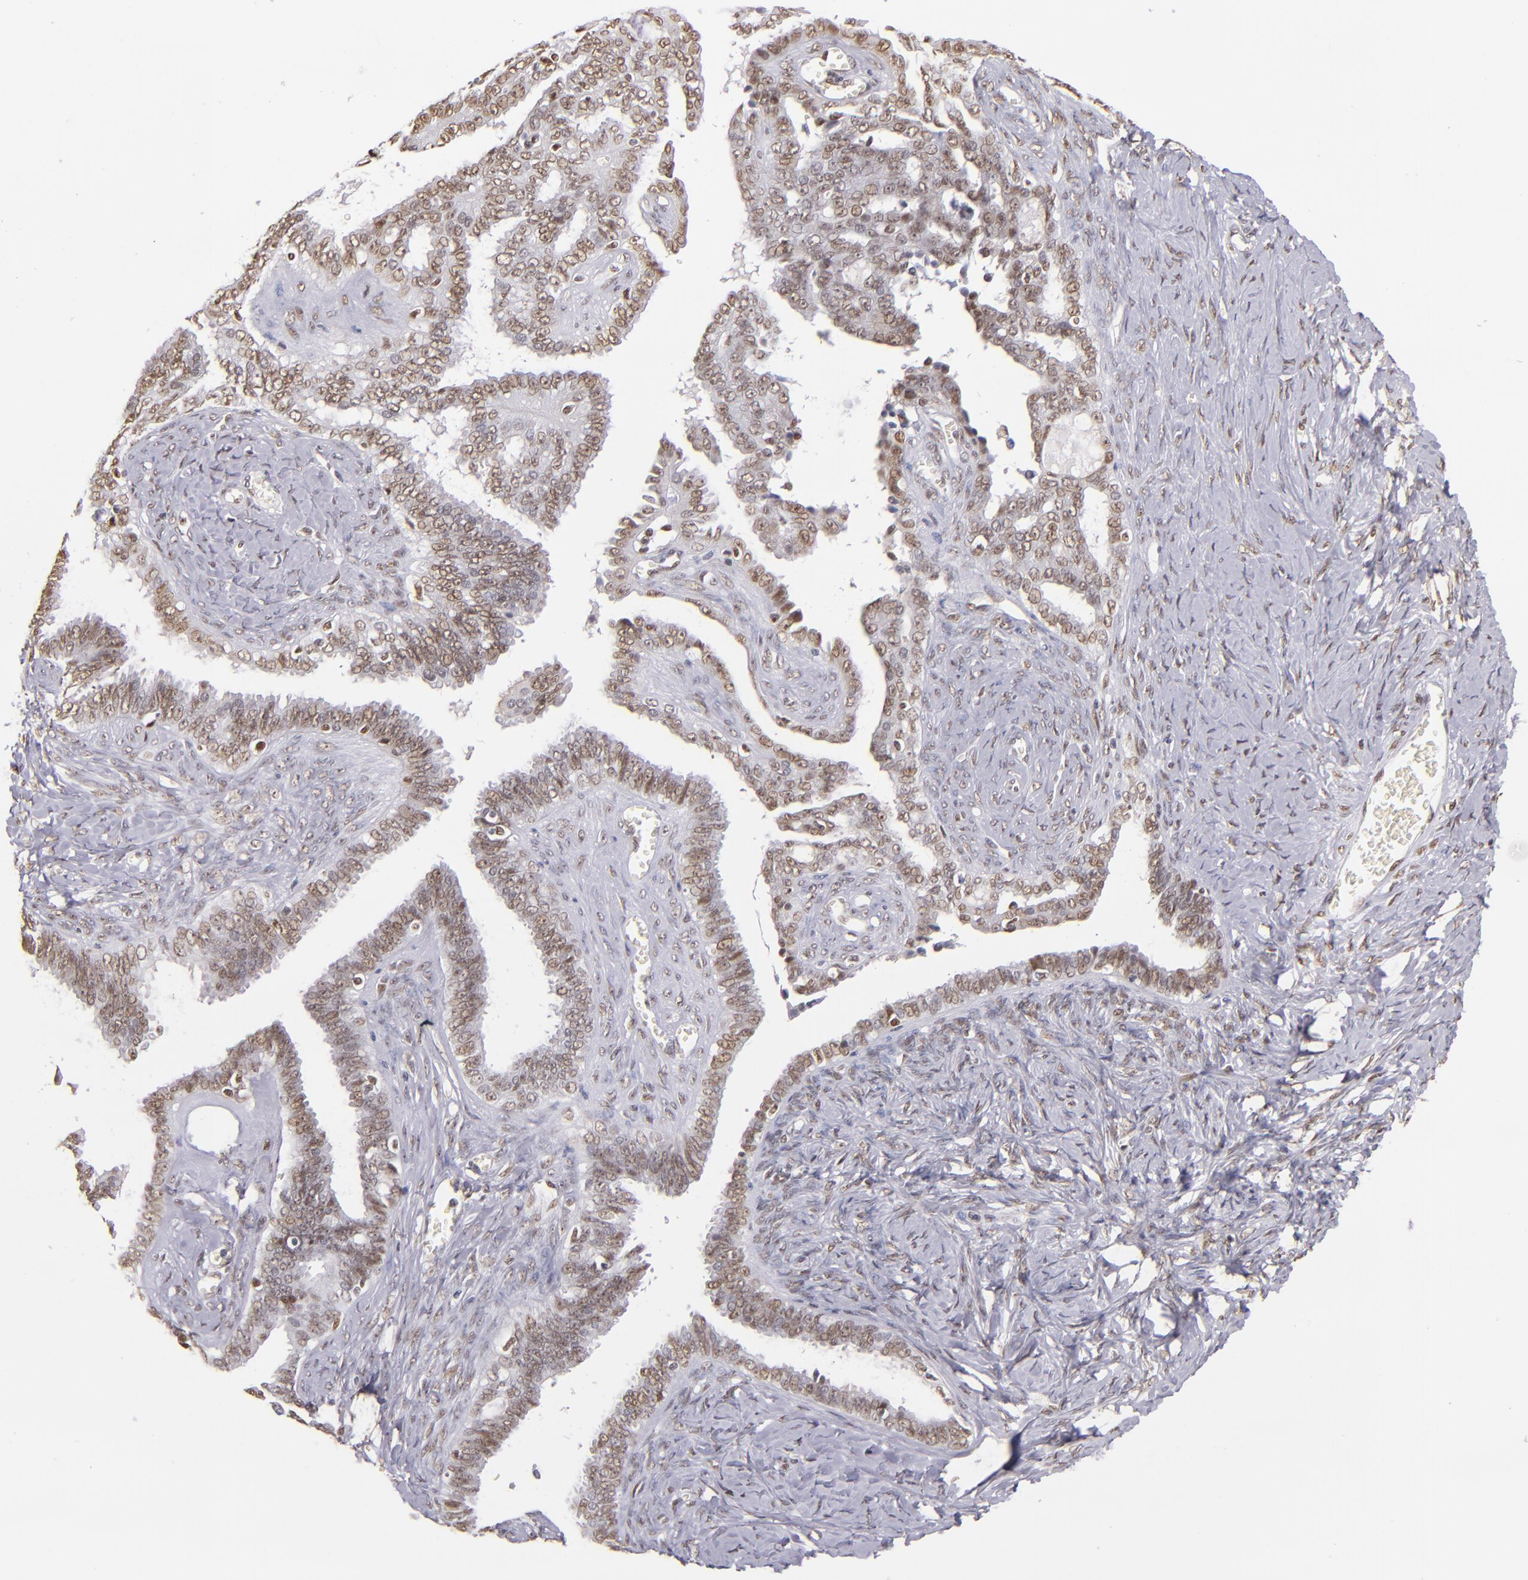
{"staining": {"intensity": "moderate", "quantity": ">75%", "location": "nuclear"}, "tissue": "ovarian cancer", "cell_type": "Tumor cells", "image_type": "cancer", "snomed": [{"axis": "morphology", "description": "Cystadenocarcinoma, serous, NOS"}, {"axis": "topography", "description": "Ovary"}], "caption": "Immunohistochemical staining of human ovarian cancer (serous cystadenocarcinoma) shows medium levels of moderate nuclear protein positivity in approximately >75% of tumor cells.", "gene": "NCOR2", "patient": {"sex": "female", "age": 71}}